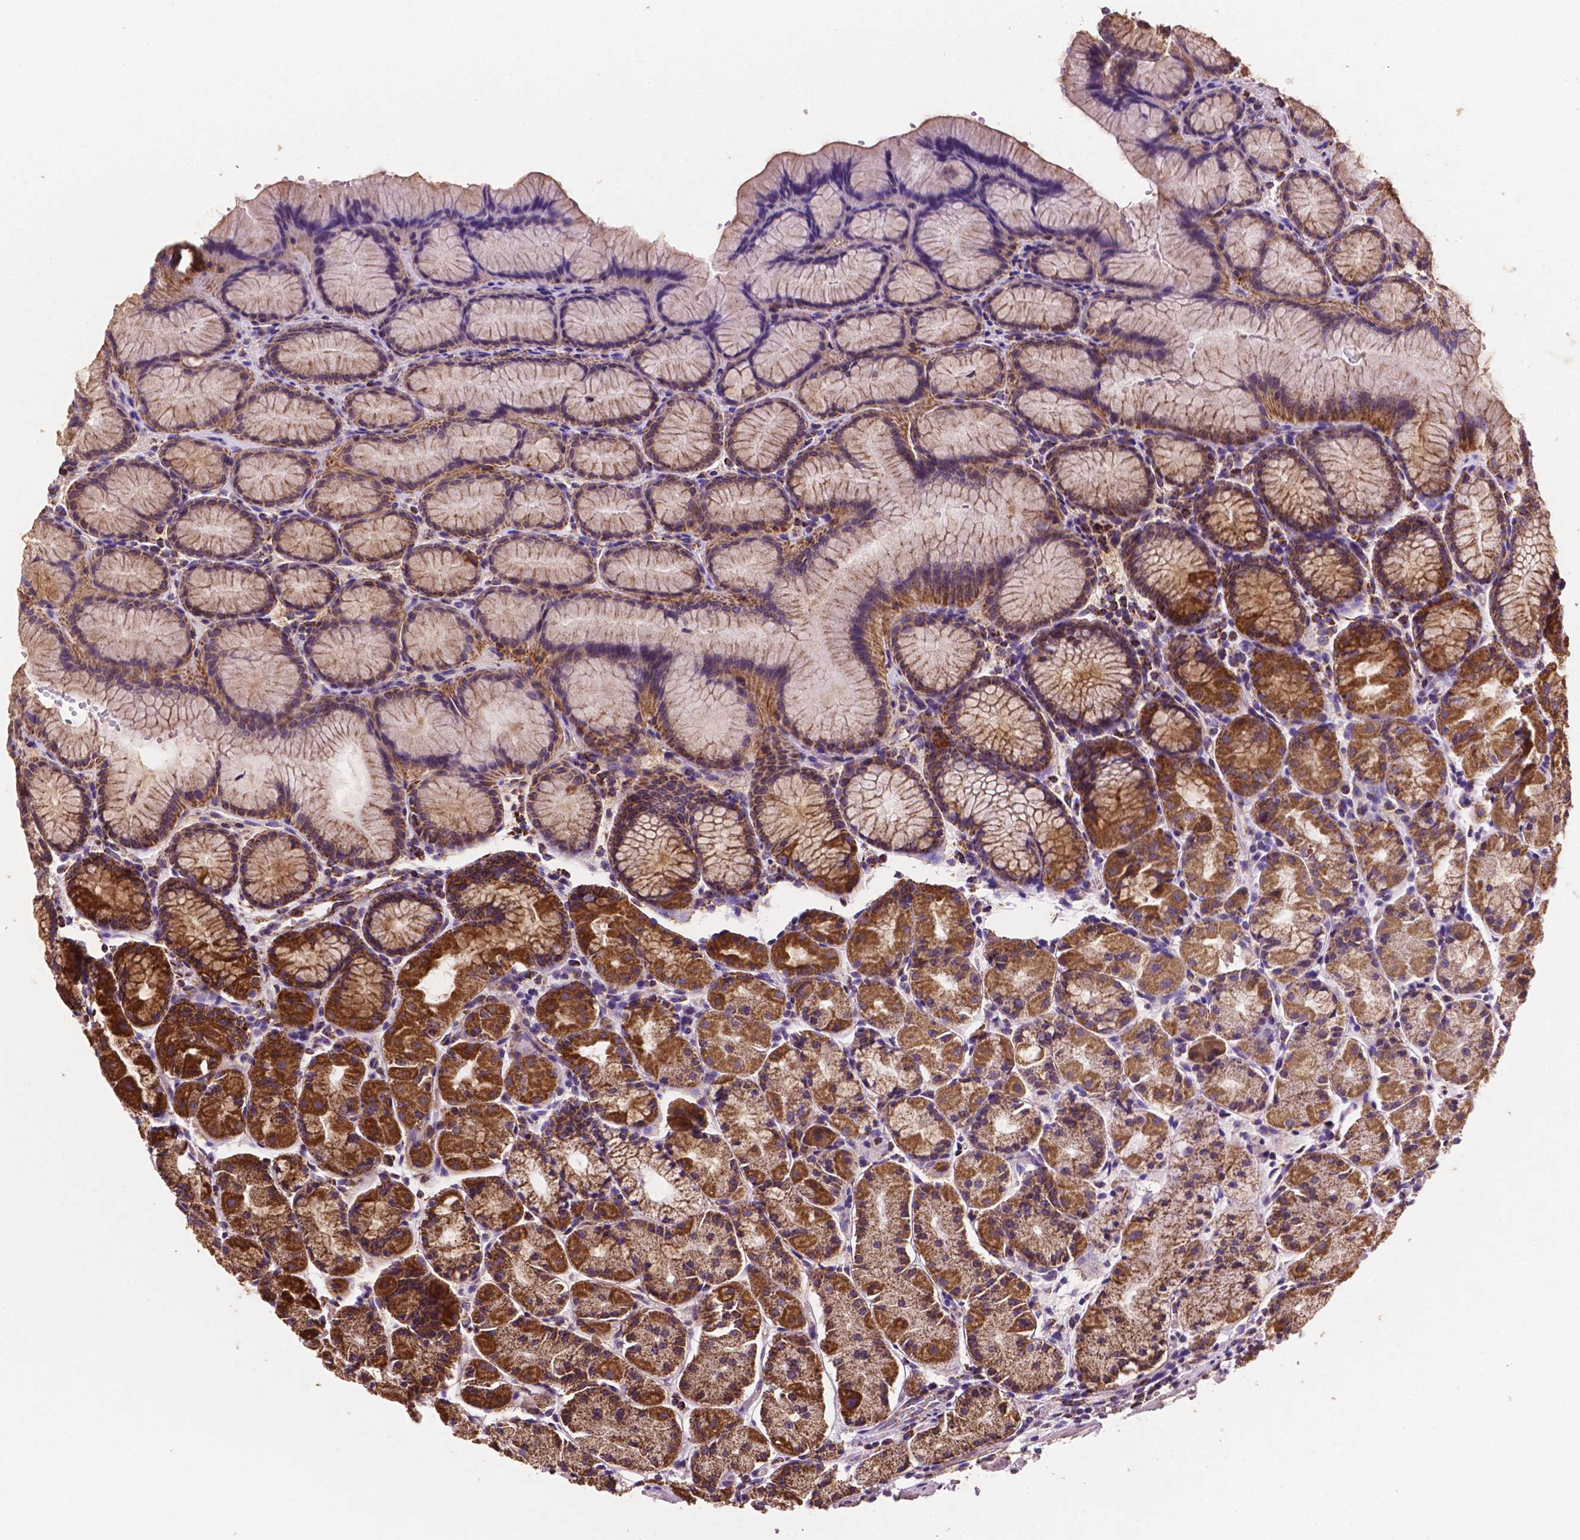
{"staining": {"intensity": "strong", "quantity": ">75%", "location": "cytoplasmic/membranous"}, "tissue": "stomach", "cell_type": "Glandular cells", "image_type": "normal", "snomed": [{"axis": "morphology", "description": "Normal tissue, NOS"}, {"axis": "topography", "description": "Stomach, upper"}], "caption": "Immunohistochemical staining of normal stomach displays >75% levels of strong cytoplasmic/membranous protein positivity in approximately >75% of glandular cells. The staining was performed using DAB (3,3'-diaminobenzidine) to visualize the protein expression in brown, while the nuclei were stained in blue with hematoxylin (Magnification: 20x).", "gene": "HSPD1", "patient": {"sex": "male", "age": 47}}